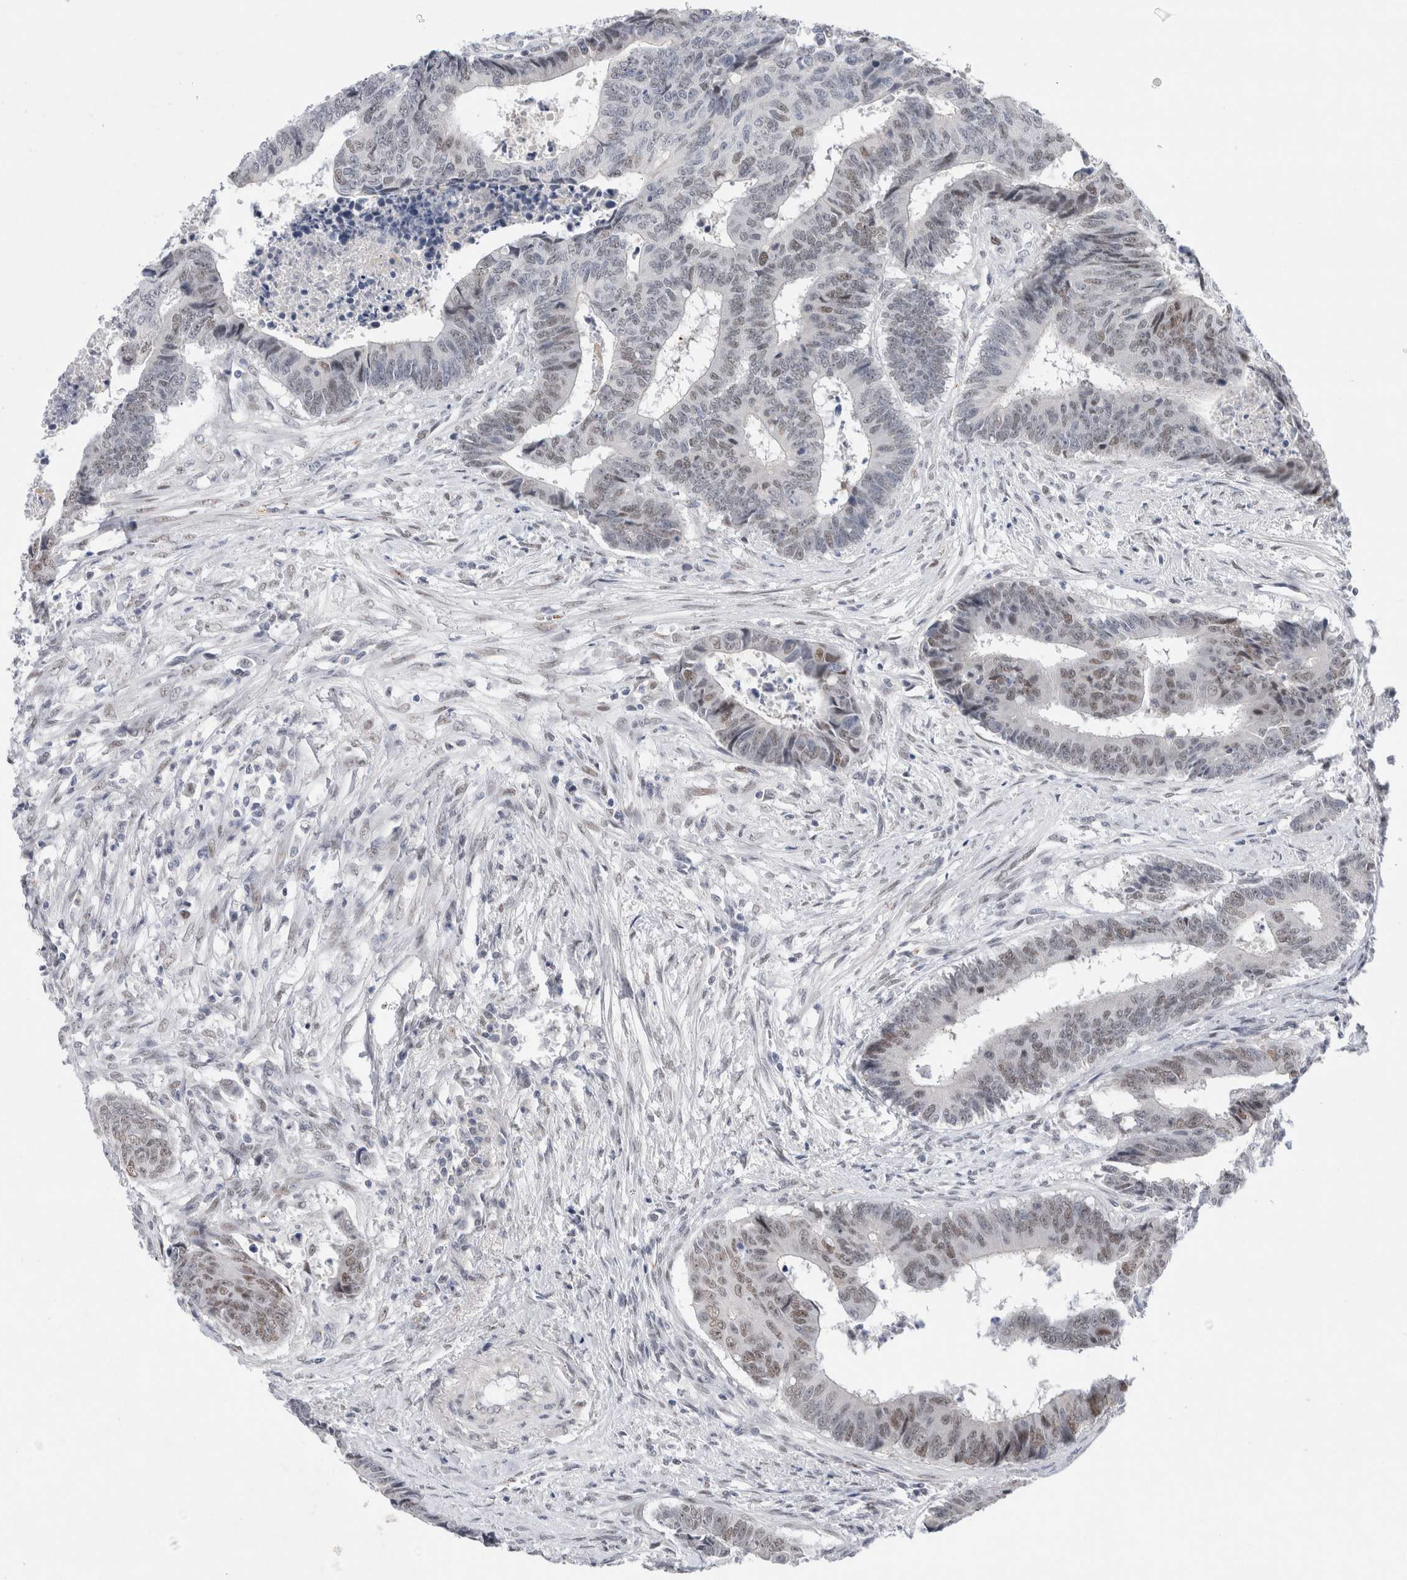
{"staining": {"intensity": "weak", "quantity": "25%-75%", "location": "nuclear"}, "tissue": "colorectal cancer", "cell_type": "Tumor cells", "image_type": "cancer", "snomed": [{"axis": "morphology", "description": "Adenocarcinoma, NOS"}, {"axis": "topography", "description": "Rectum"}], "caption": "Colorectal cancer (adenocarcinoma) stained with immunohistochemistry (IHC) demonstrates weak nuclear expression in about 25%-75% of tumor cells.", "gene": "KNL1", "patient": {"sex": "male", "age": 84}}